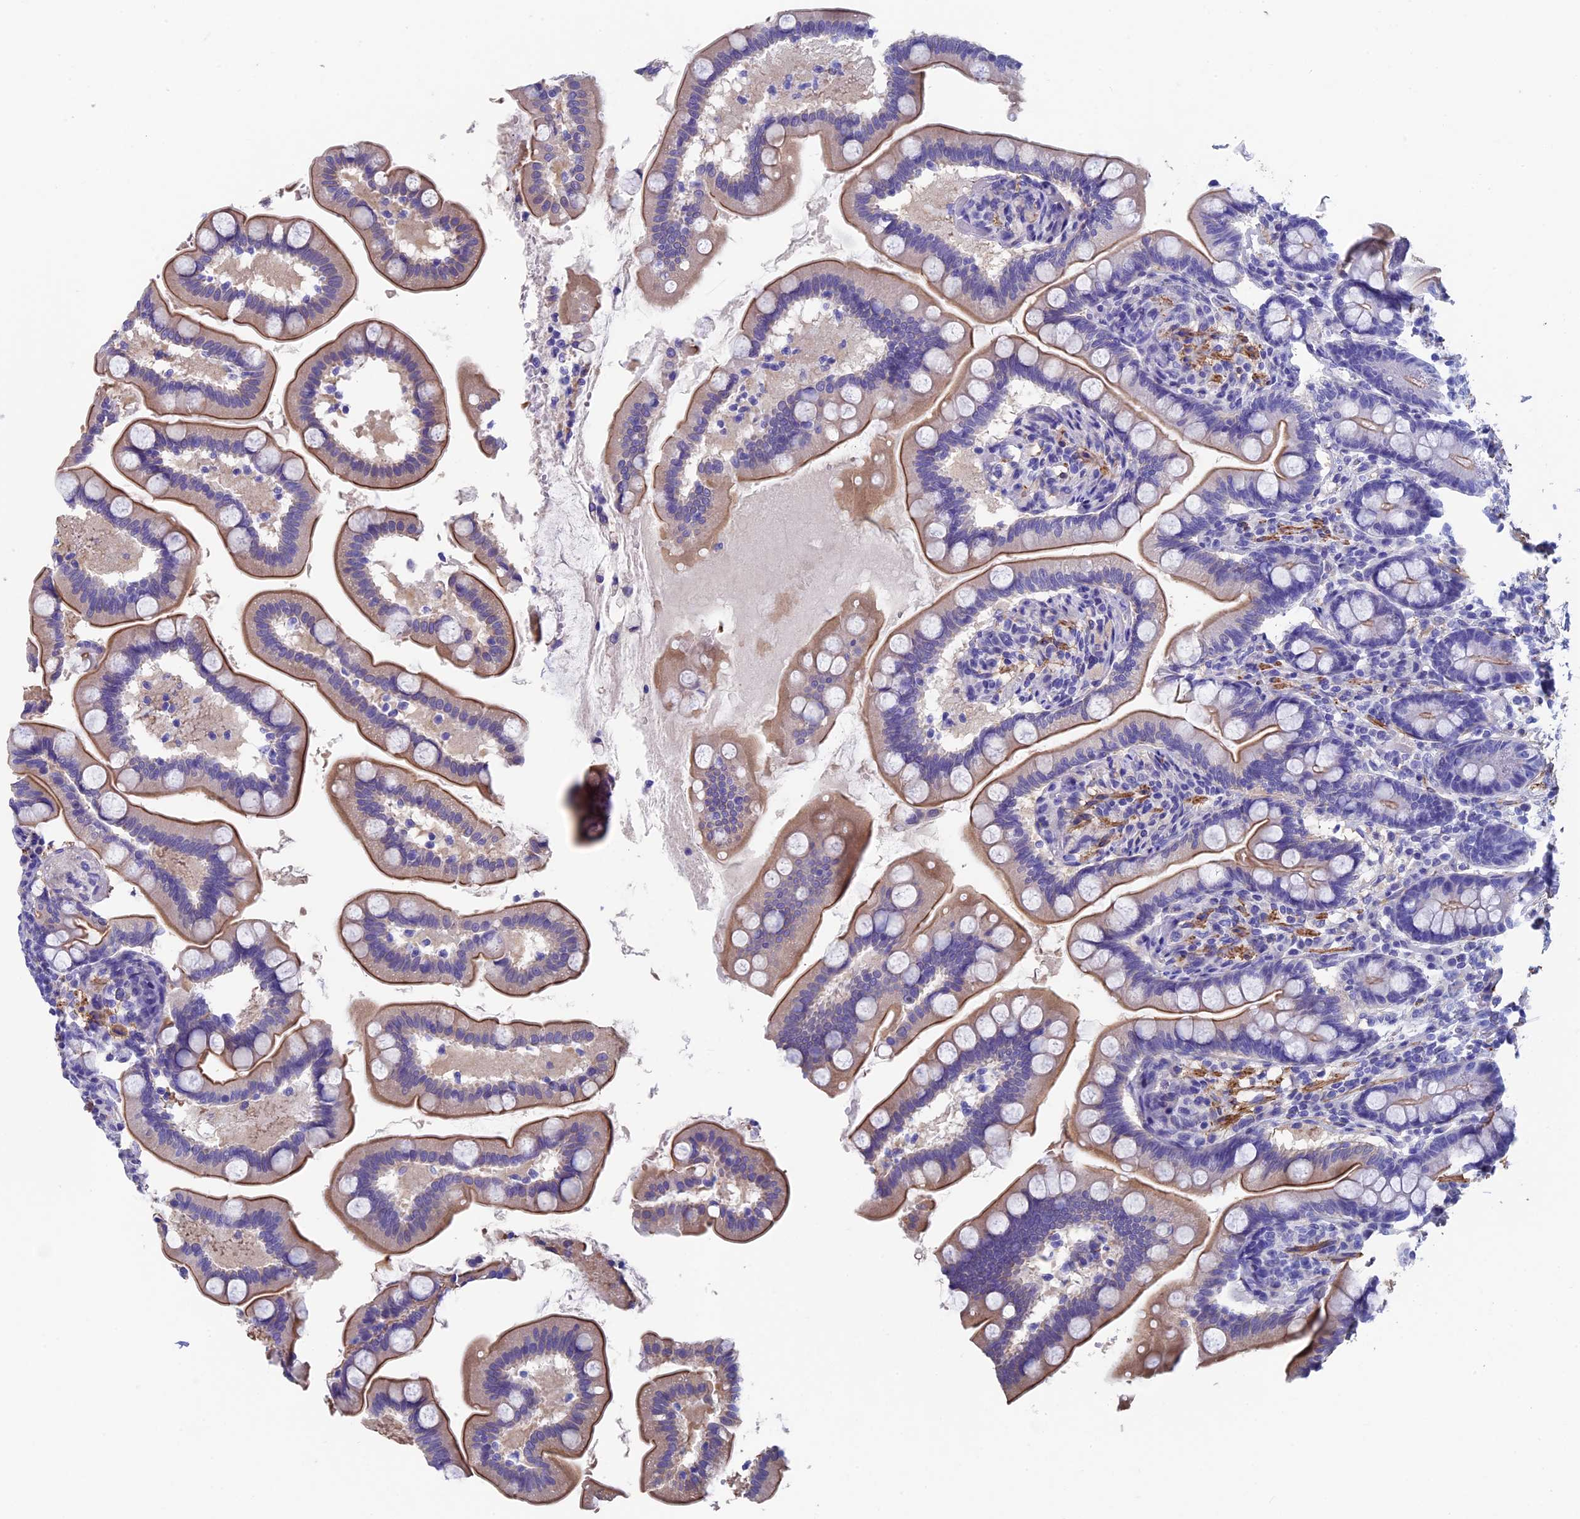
{"staining": {"intensity": "moderate", "quantity": ">75%", "location": "cytoplasmic/membranous"}, "tissue": "small intestine", "cell_type": "Glandular cells", "image_type": "normal", "snomed": [{"axis": "morphology", "description": "Normal tissue, NOS"}, {"axis": "topography", "description": "Small intestine"}], "caption": "Immunohistochemical staining of normal small intestine displays >75% levels of moderate cytoplasmic/membranous protein positivity in about >75% of glandular cells.", "gene": "ADH7", "patient": {"sex": "female", "age": 64}}